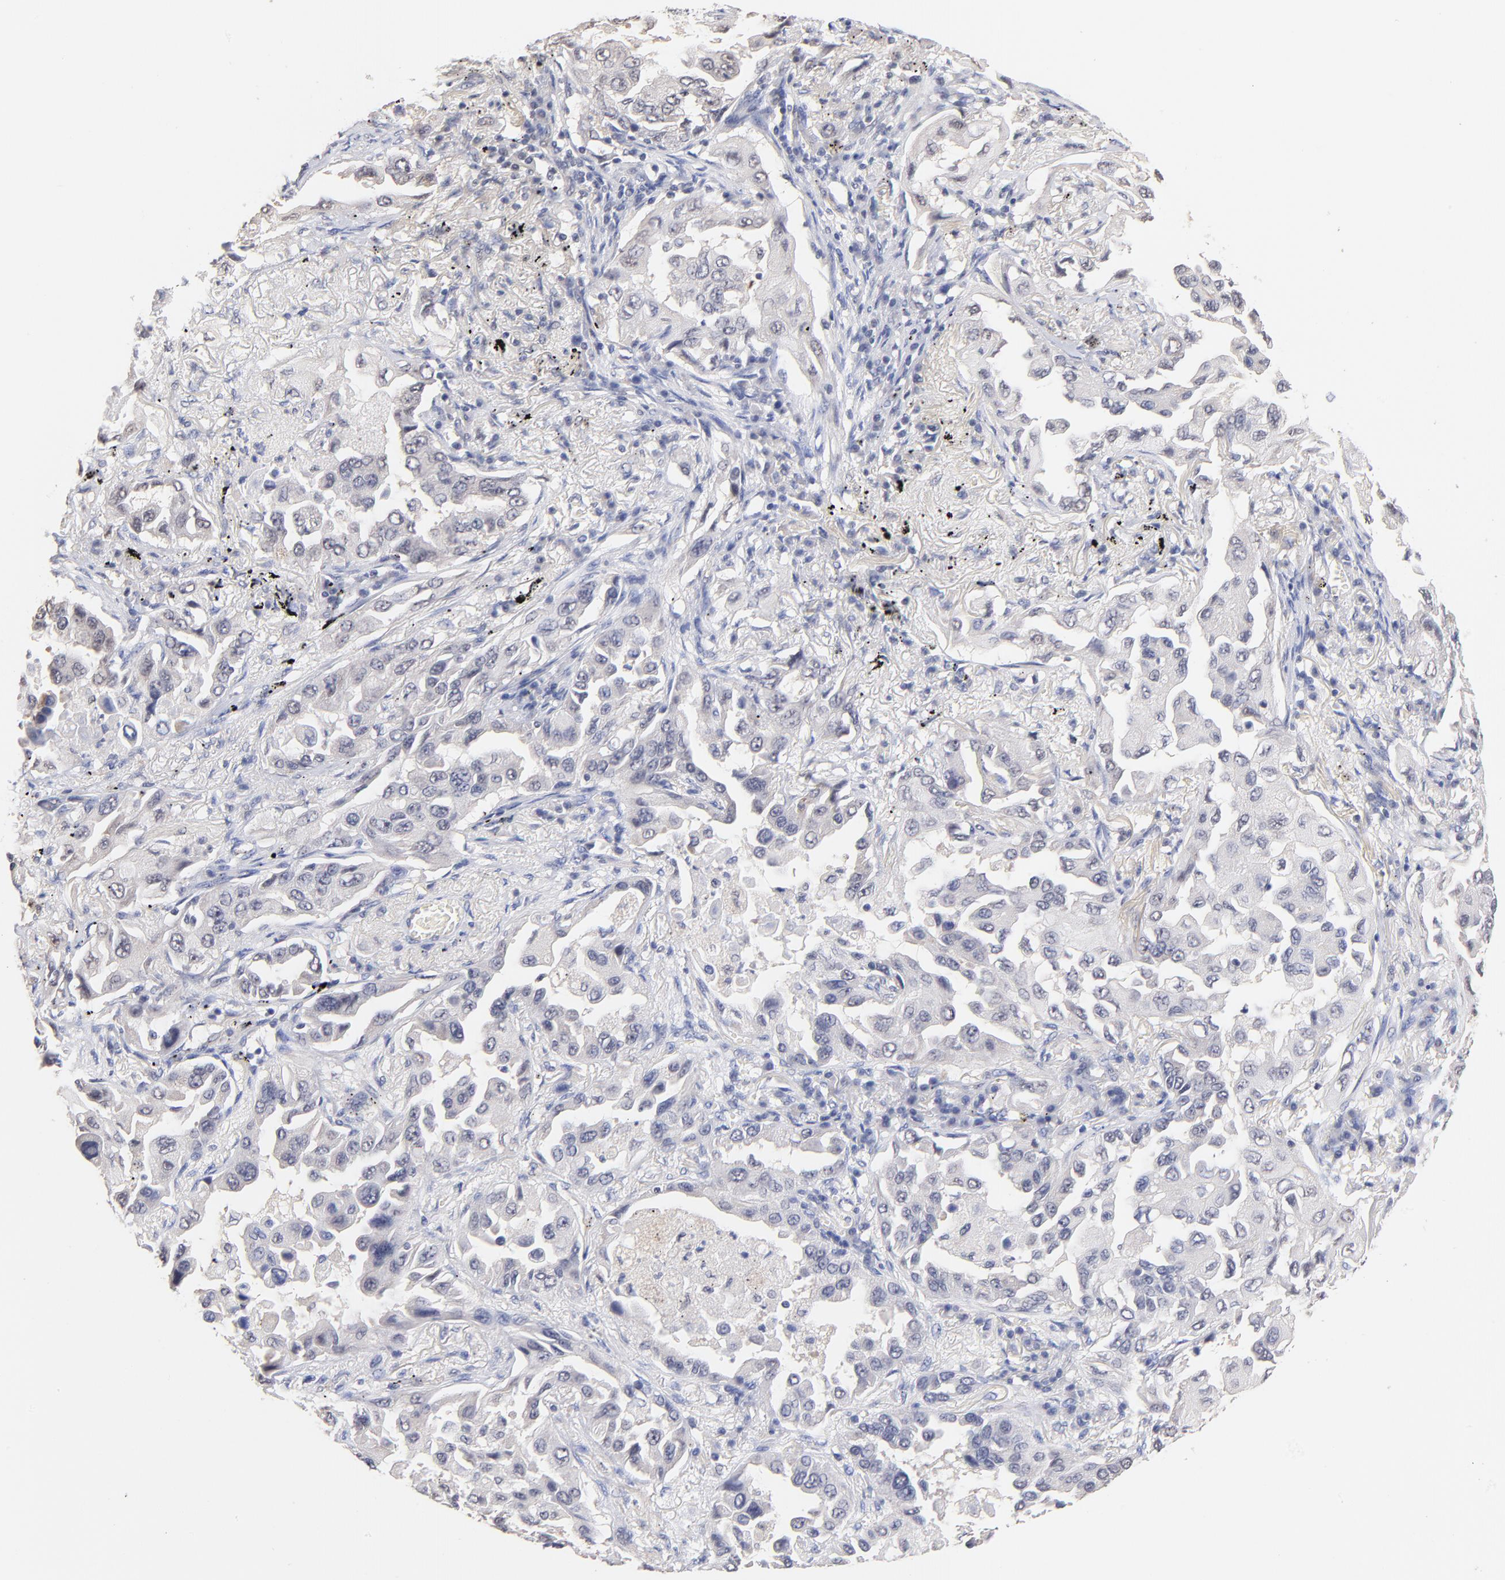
{"staining": {"intensity": "negative", "quantity": "none", "location": "none"}, "tissue": "lung cancer", "cell_type": "Tumor cells", "image_type": "cancer", "snomed": [{"axis": "morphology", "description": "Adenocarcinoma, NOS"}, {"axis": "topography", "description": "Lung"}], "caption": "Immunohistochemistry (IHC) micrograph of neoplastic tissue: lung cancer (adenocarcinoma) stained with DAB (3,3'-diaminobenzidine) exhibits no significant protein positivity in tumor cells. (Brightfield microscopy of DAB (3,3'-diaminobenzidine) immunohistochemistry at high magnification).", "gene": "RIBC2", "patient": {"sex": "female", "age": 65}}